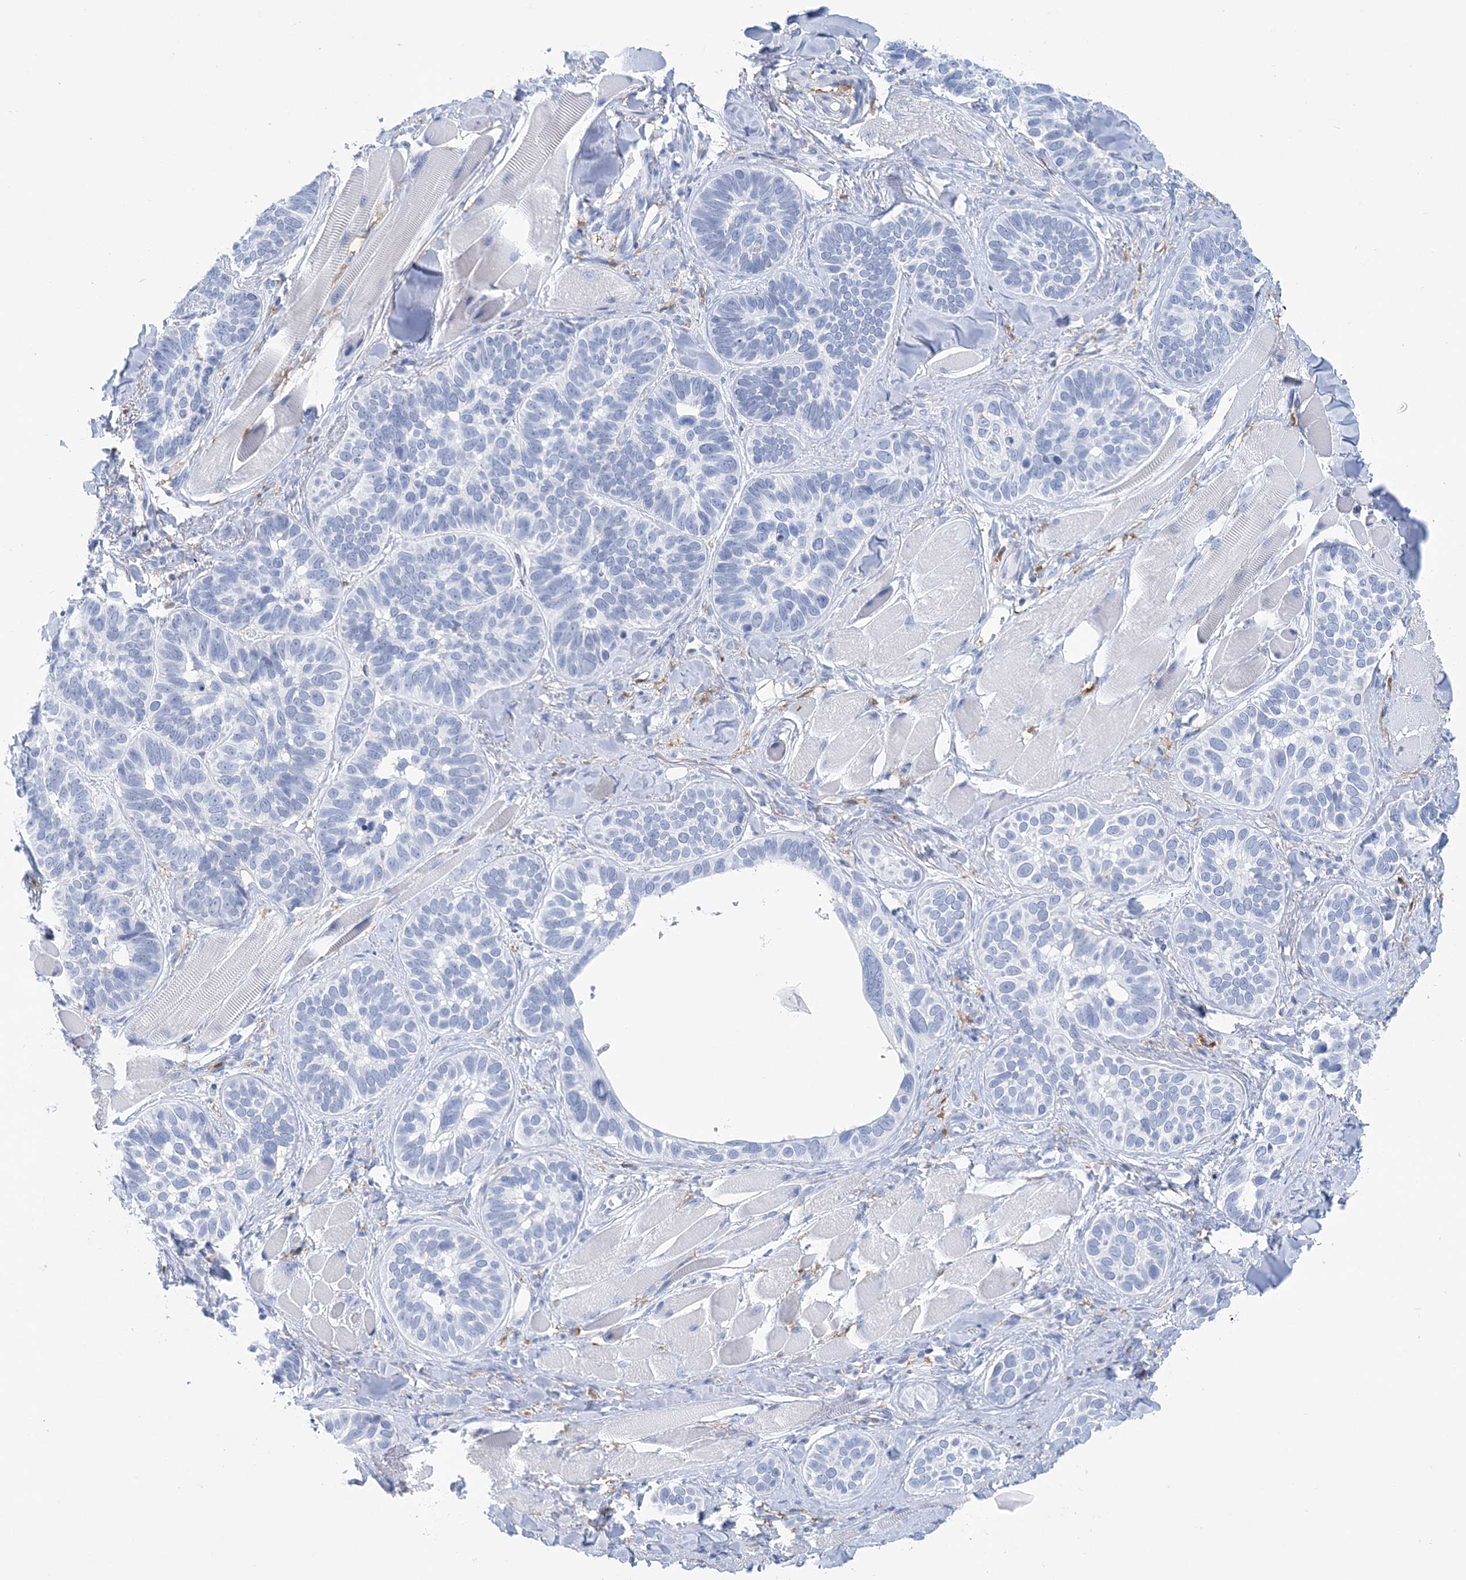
{"staining": {"intensity": "negative", "quantity": "none", "location": "none"}, "tissue": "skin cancer", "cell_type": "Tumor cells", "image_type": "cancer", "snomed": [{"axis": "morphology", "description": "Basal cell carcinoma"}, {"axis": "topography", "description": "Skin"}], "caption": "IHC of human skin basal cell carcinoma displays no expression in tumor cells.", "gene": "NKX6-1", "patient": {"sex": "male", "age": 62}}